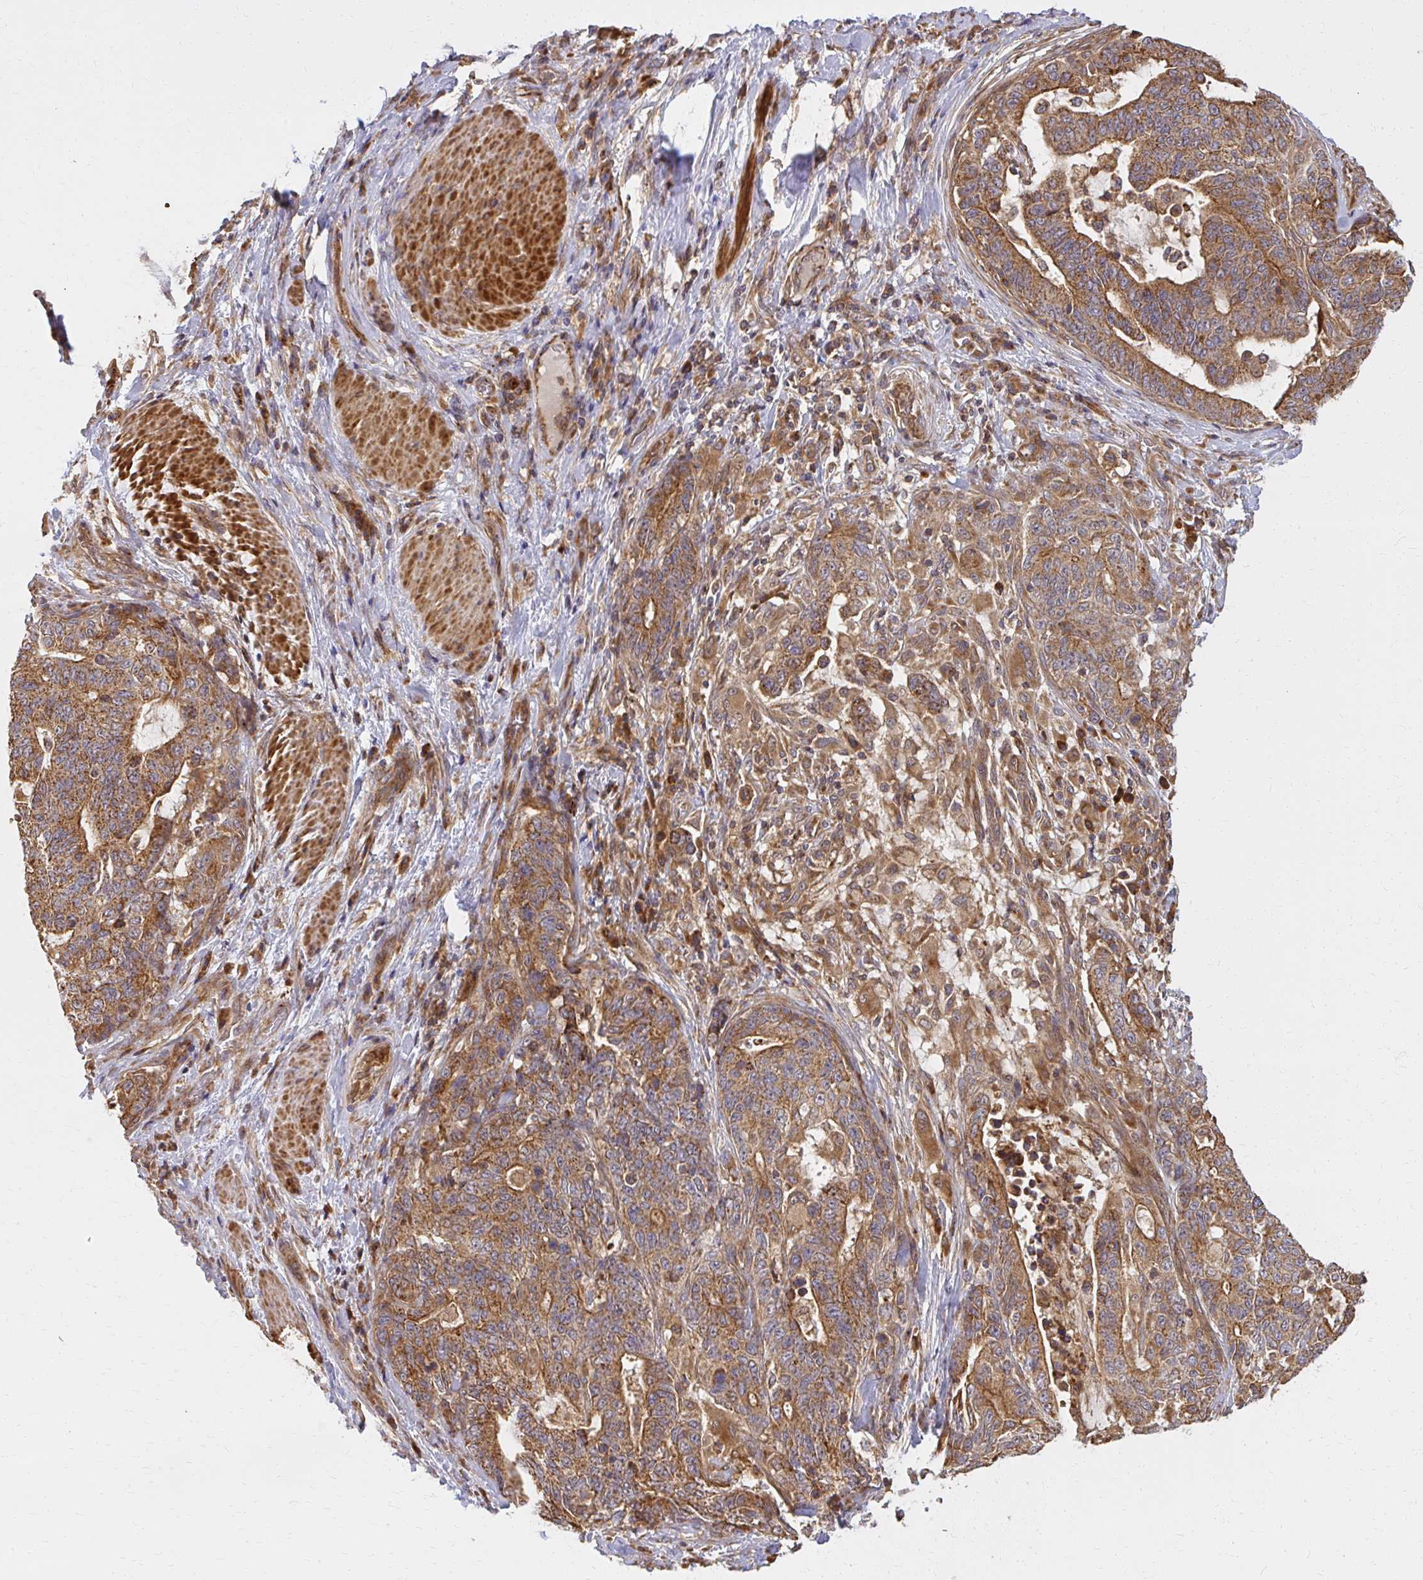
{"staining": {"intensity": "moderate", "quantity": ">75%", "location": "cytoplasmic/membranous"}, "tissue": "stomach cancer", "cell_type": "Tumor cells", "image_type": "cancer", "snomed": [{"axis": "morphology", "description": "Normal tissue, NOS"}, {"axis": "morphology", "description": "Adenocarcinoma, NOS"}, {"axis": "topography", "description": "Stomach"}], "caption": "Protein analysis of adenocarcinoma (stomach) tissue demonstrates moderate cytoplasmic/membranous staining in about >75% of tumor cells.", "gene": "GNS", "patient": {"sex": "female", "age": 64}}